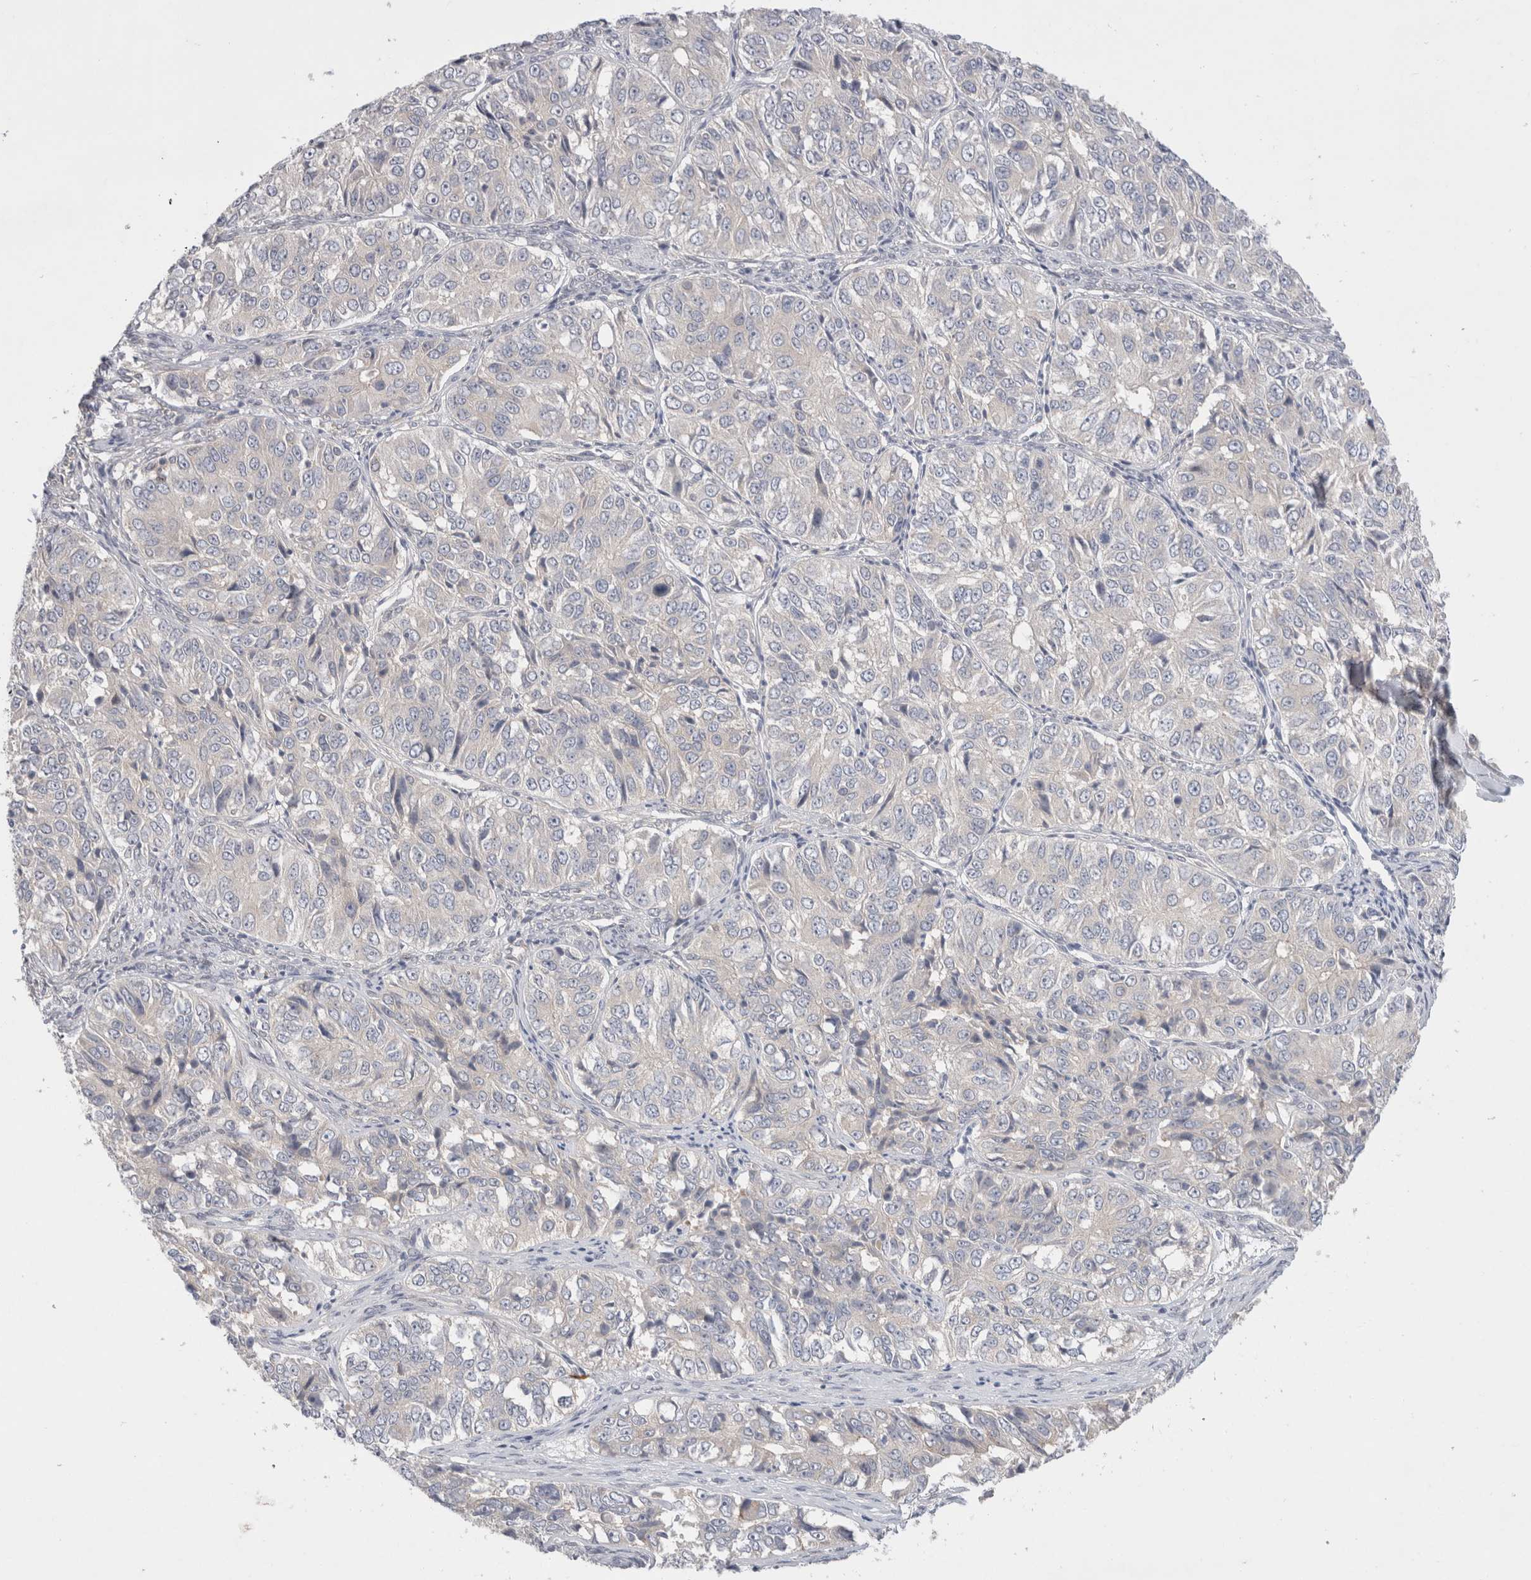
{"staining": {"intensity": "negative", "quantity": "none", "location": "none"}, "tissue": "ovarian cancer", "cell_type": "Tumor cells", "image_type": "cancer", "snomed": [{"axis": "morphology", "description": "Carcinoma, endometroid"}, {"axis": "topography", "description": "Ovary"}], "caption": "Tumor cells show no significant protein staining in ovarian cancer.", "gene": "BICD2", "patient": {"sex": "female", "age": 51}}